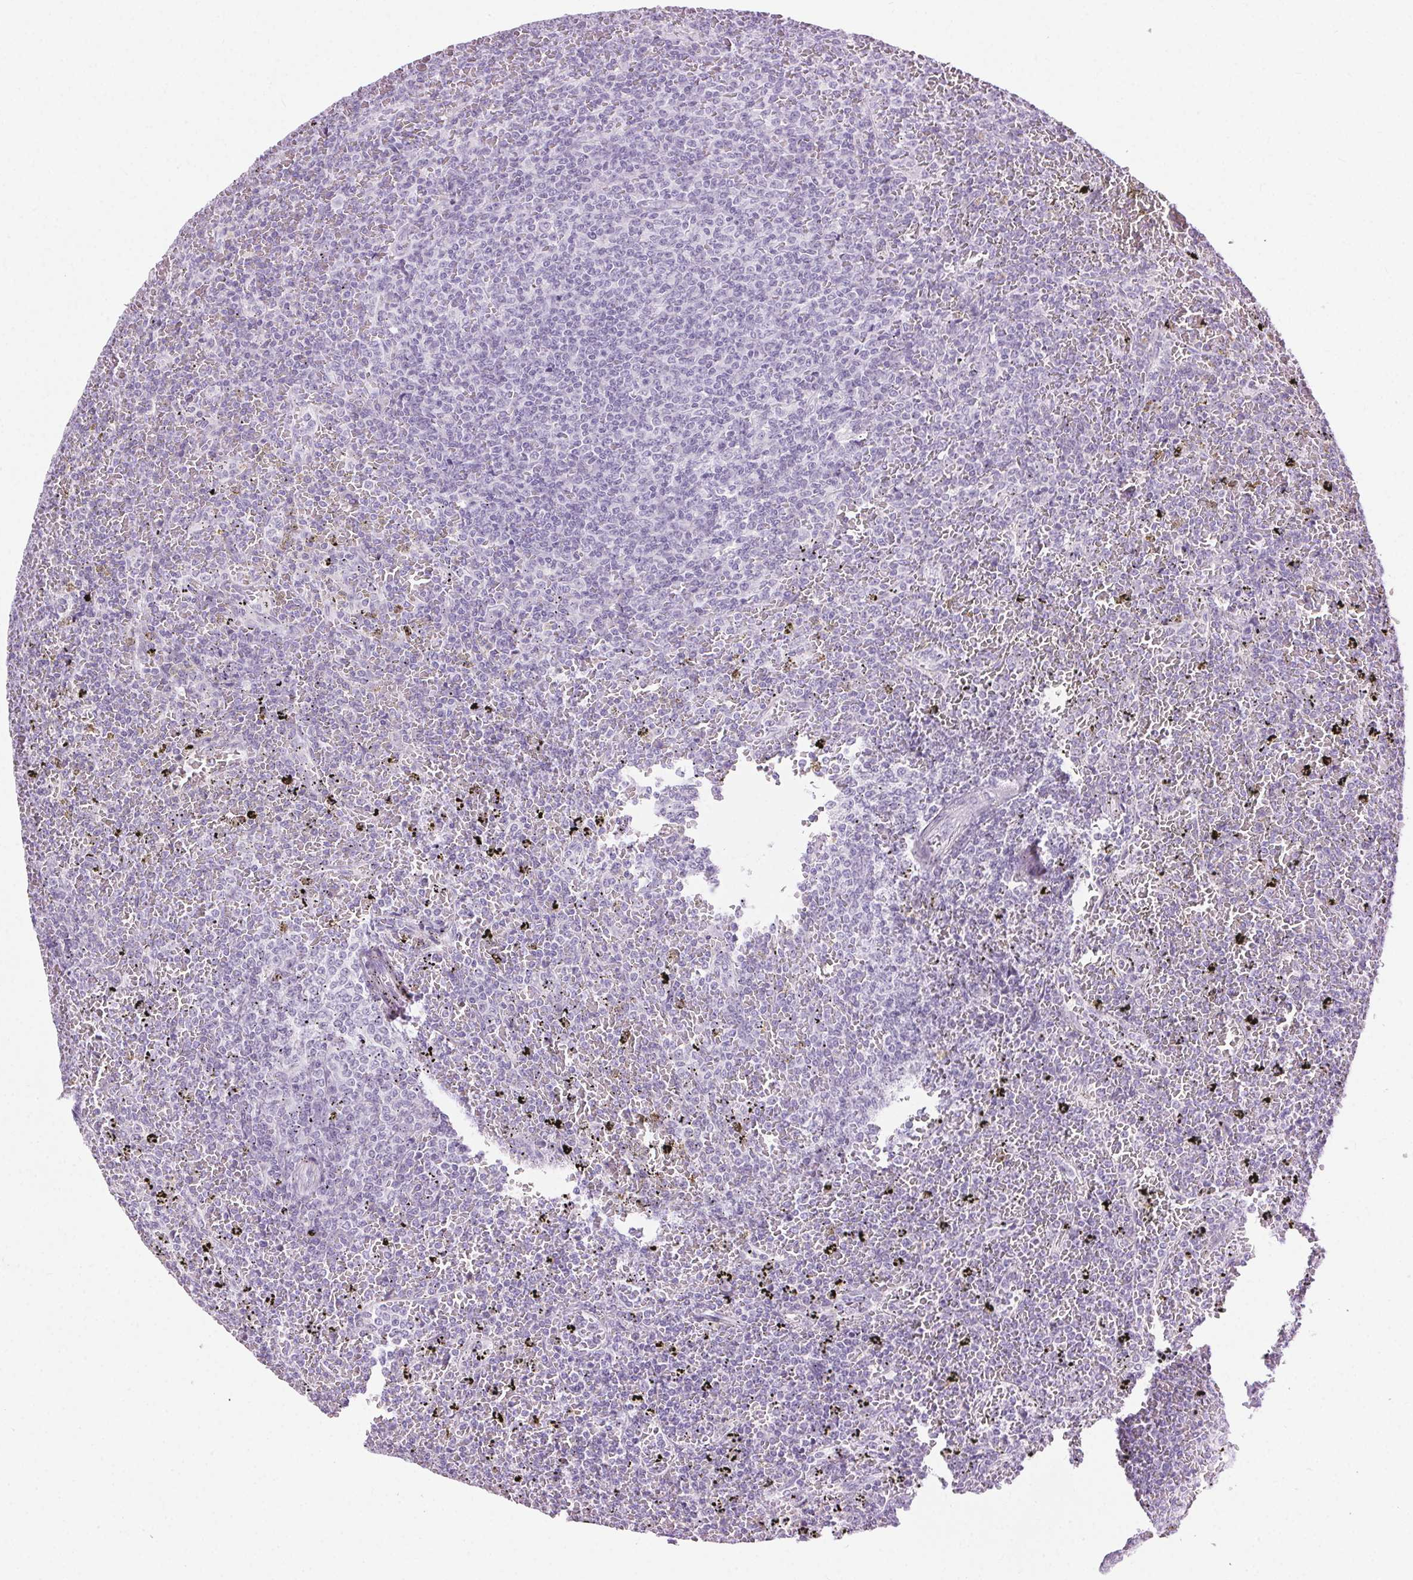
{"staining": {"intensity": "negative", "quantity": "none", "location": "none"}, "tissue": "lymphoma", "cell_type": "Tumor cells", "image_type": "cancer", "snomed": [{"axis": "morphology", "description": "Malignant lymphoma, non-Hodgkin's type, Low grade"}, {"axis": "topography", "description": "Spleen"}], "caption": "The immunohistochemistry (IHC) image has no significant expression in tumor cells of lymphoma tissue.", "gene": "BEND2", "patient": {"sex": "female", "age": 77}}